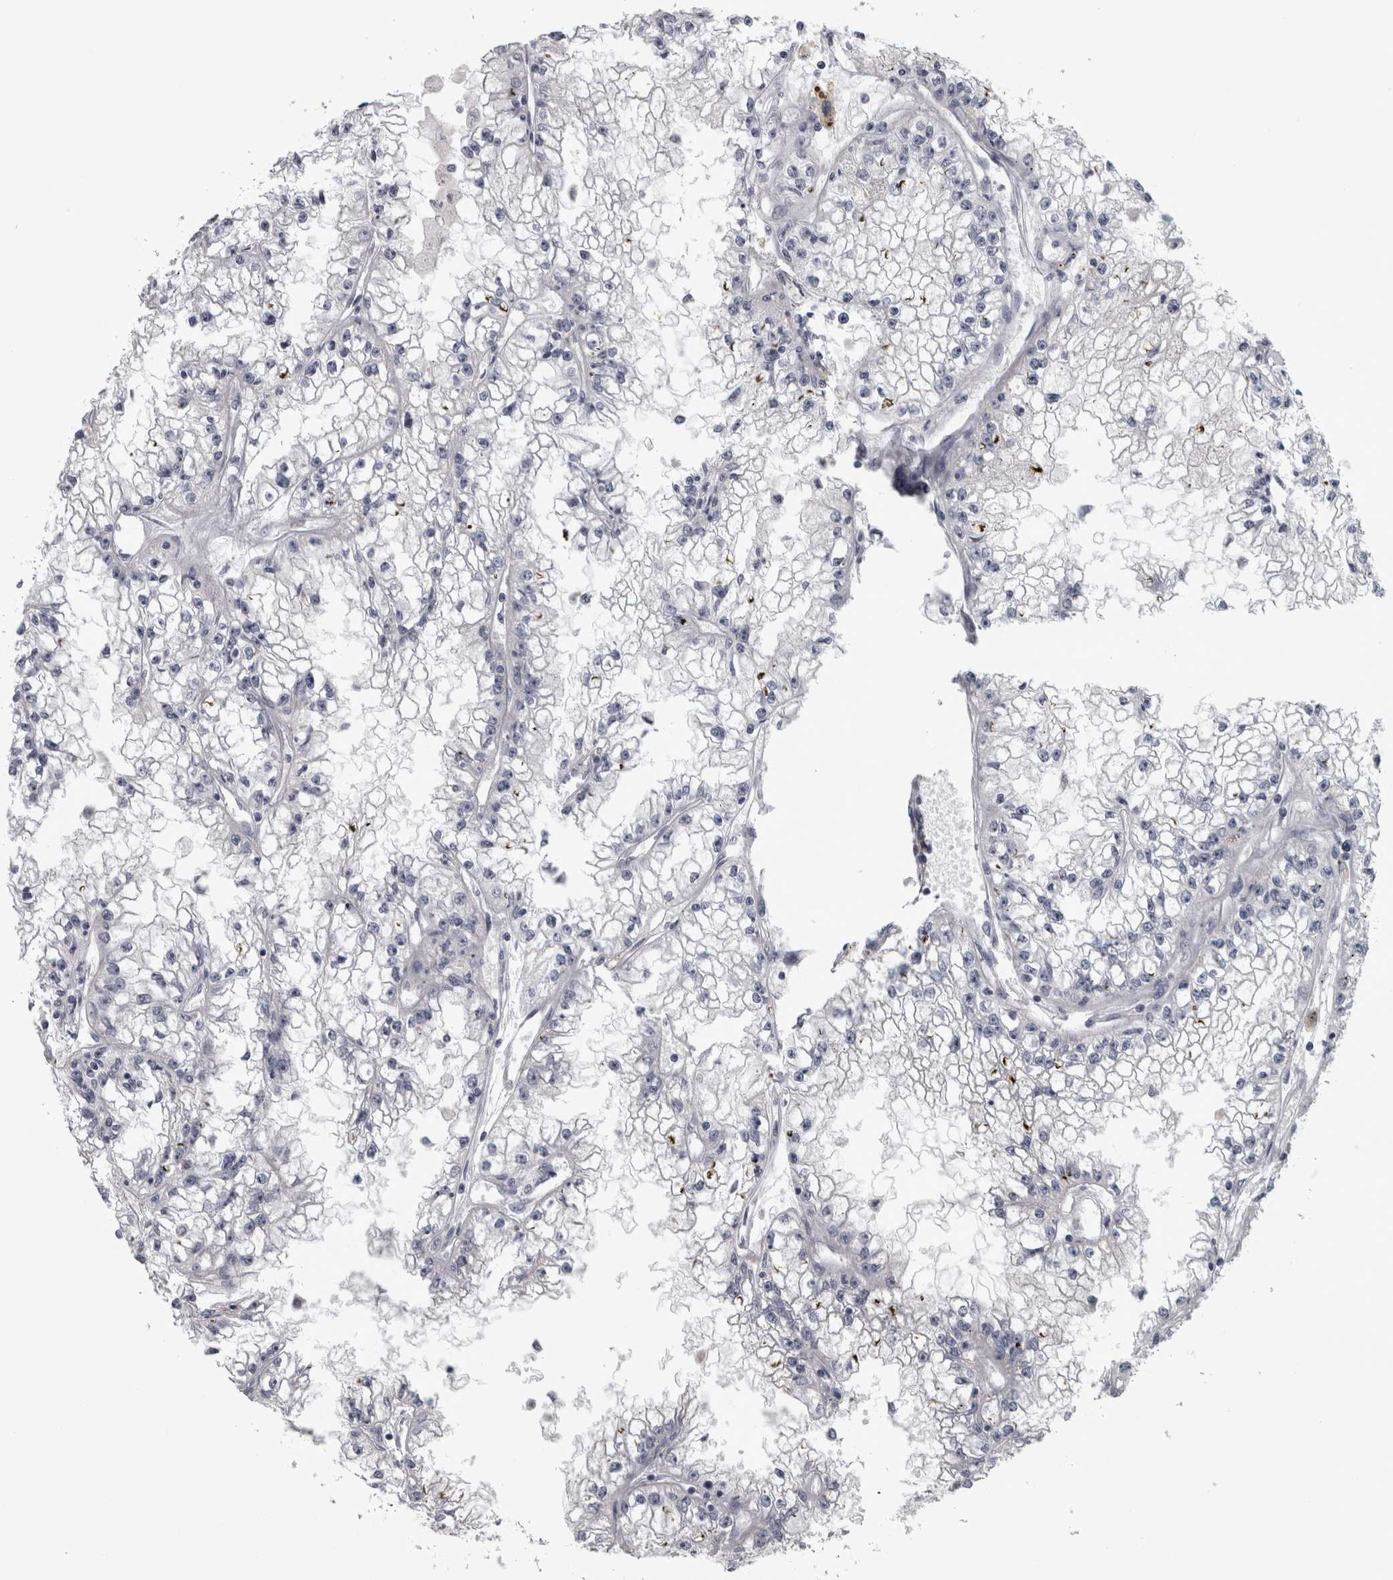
{"staining": {"intensity": "negative", "quantity": "none", "location": "none"}, "tissue": "renal cancer", "cell_type": "Tumor cells", "image_type": "cancer", "snomed": [{"axis": "morphology", "description": "Adenocarcinoma, NOS"}, {"axis": "topography", "description": "Kidney"}], "caption": "Immunohistochemistry (IHC) of renal cancer (adenocarcinoma) exhibits no positivity in tumor cells. (DAB (3,3'-diaminobenzidine) immunohistochemistry with hematoxylin counter stain).", "gene": "DBT", "patient": {"sex": "male", "age": 56}}